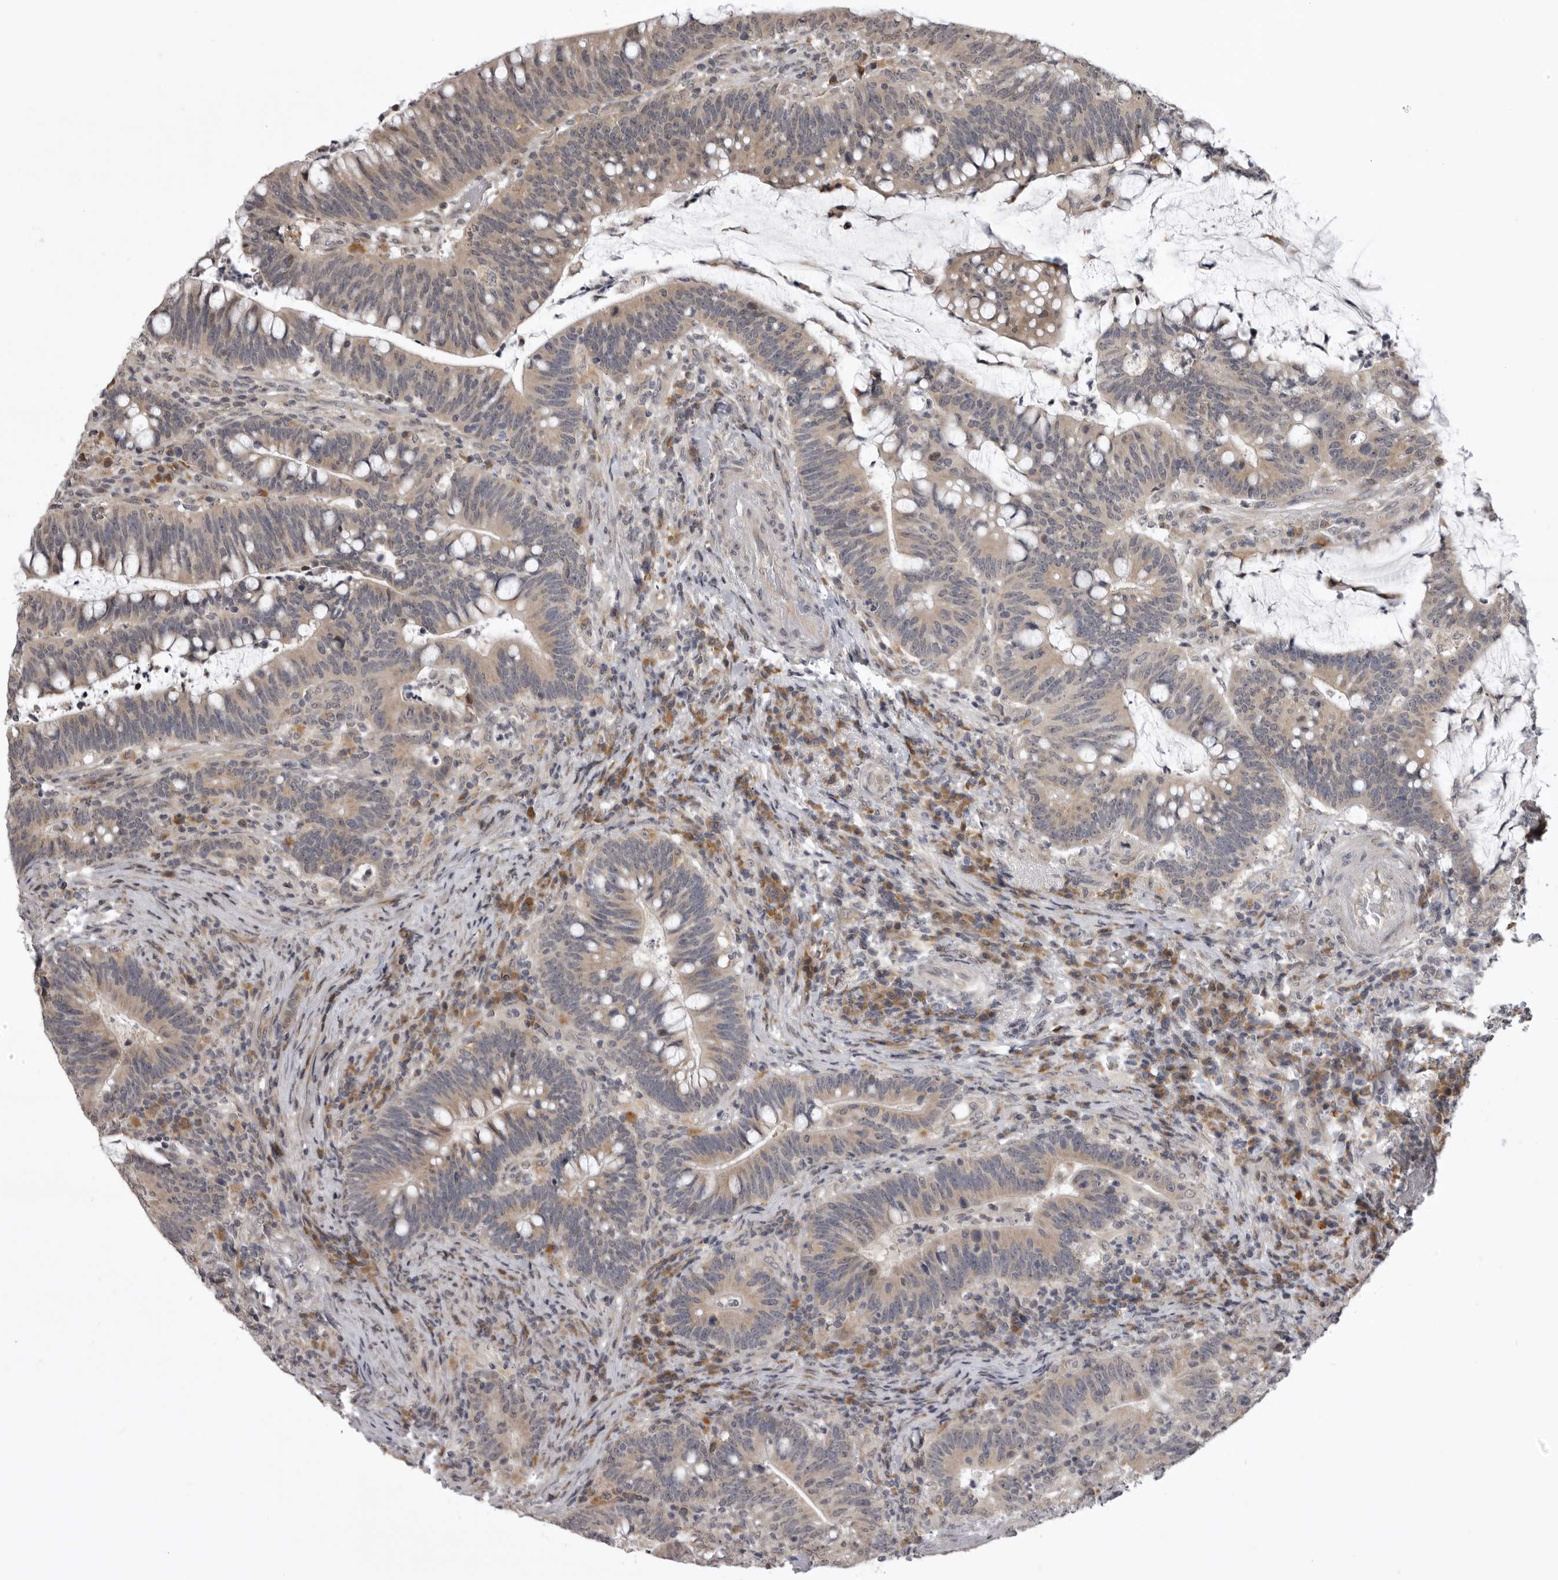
{"staining": {"intensity": "moderate", "quantity": "25%-75%", "location": "cytoplasmic/membranous"}, "tissue": "colorectal cancer", "cell_type": "Tumor cells", "image_type": "cancer", "snomed": [{"axis": "morphology", "description": "Adenocarcinoma, NOS"}, {"axis": "topography", "description": "Colon"}], "caption": "Human colorectal adenocarcinoma stained with a brown dye reveals moderate cytoplasmic/membranous positive expression in about 25%-75% of tumor cells.", "gene": "C1orf109", "patient": {"sex": "female", "age": 66}}